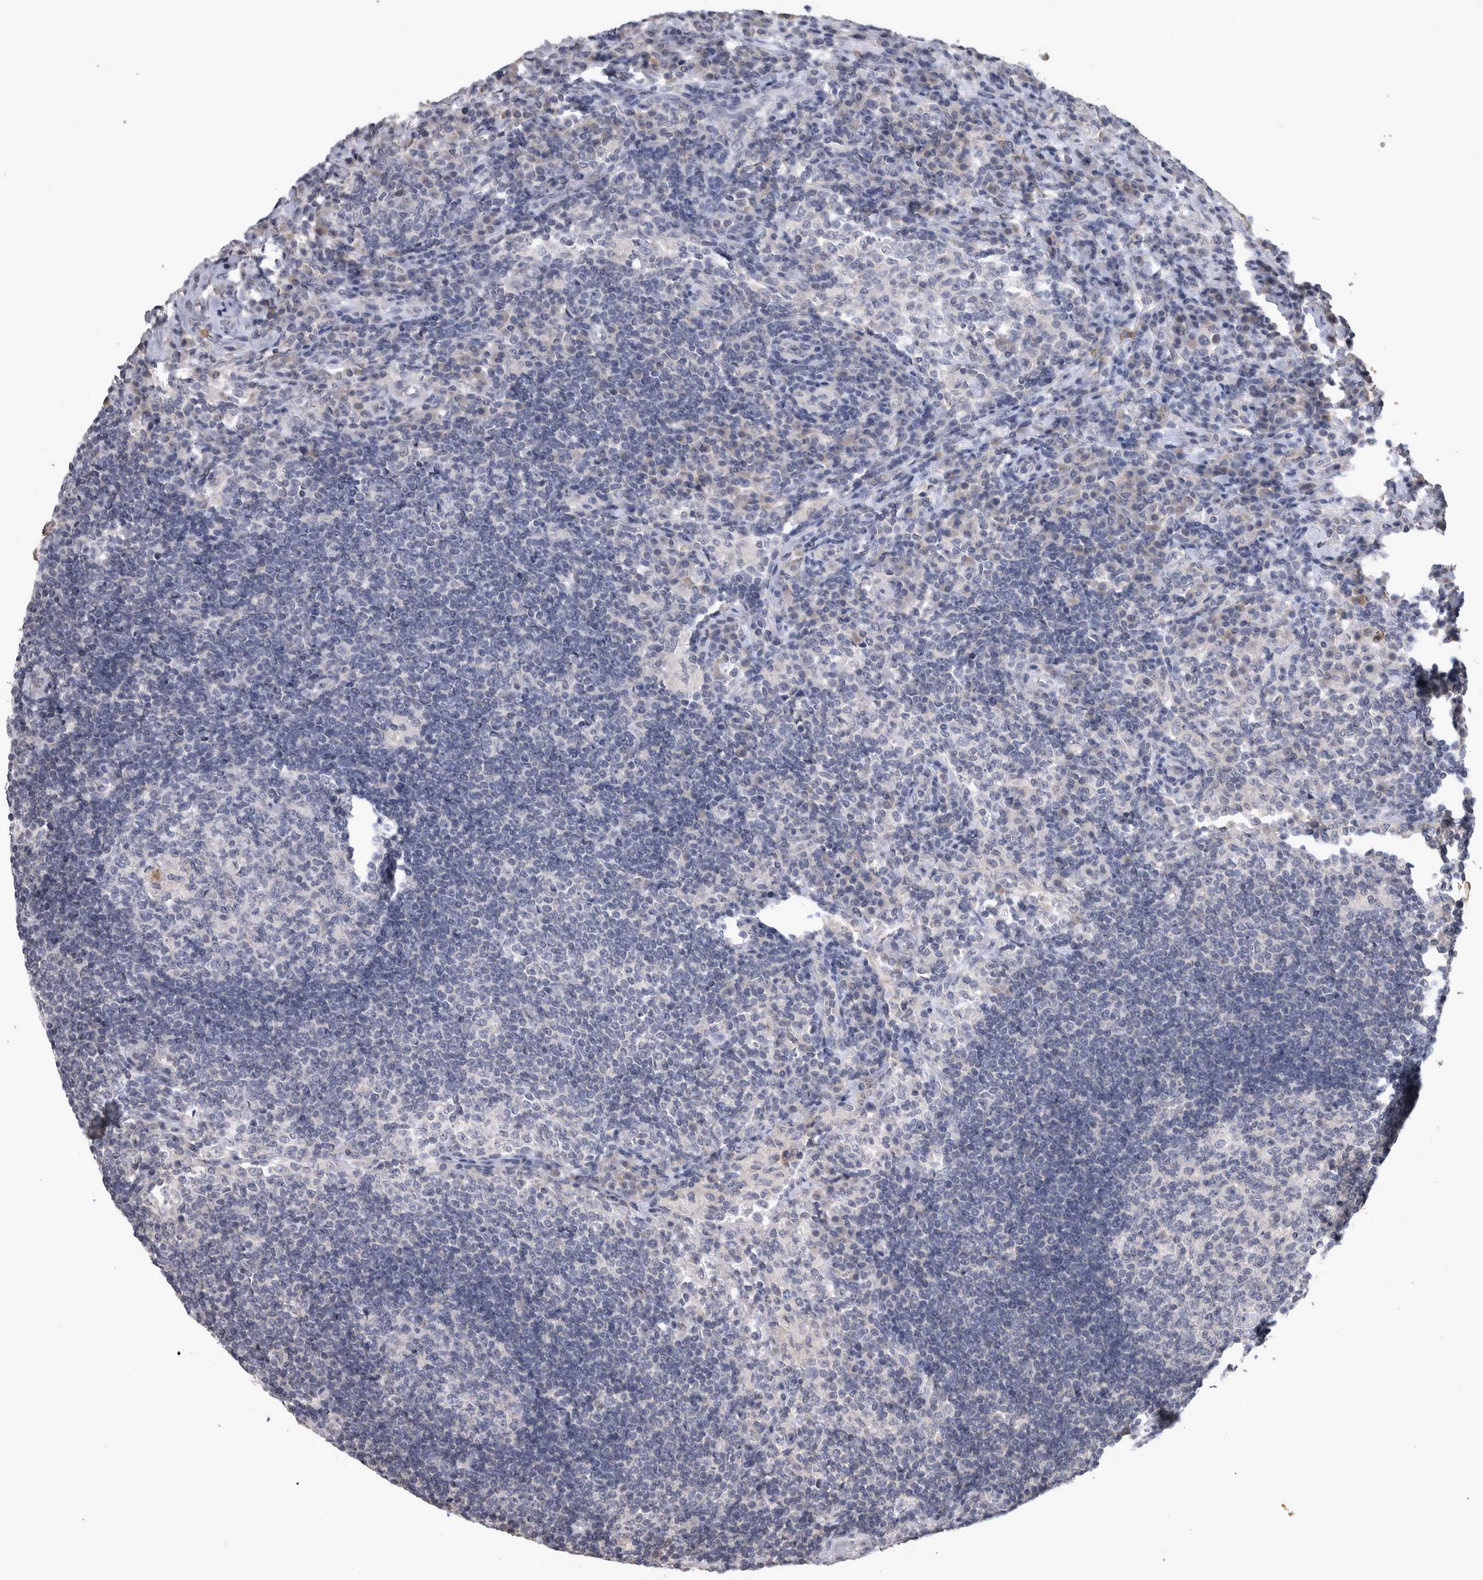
{"staining": {"intensity": "negative", "quantity": "none", "location": "none"}, "tissue": "lymph node", "cell_type": "Germinal center cells", "image_type": "normal", "snomed": [{"axis": "morphology", "description": "Normal tissue, NOS"}, {"axis": "topography", "description": "Lymph node"}], "caption": "The immunohistochemistry (IHC) histopathology image has no significant expression in germinal center cells of lymph node. Nuclei are stained in blue.", "gene": "WNT7A", "patient": {"sex": "female", "age": 53}}